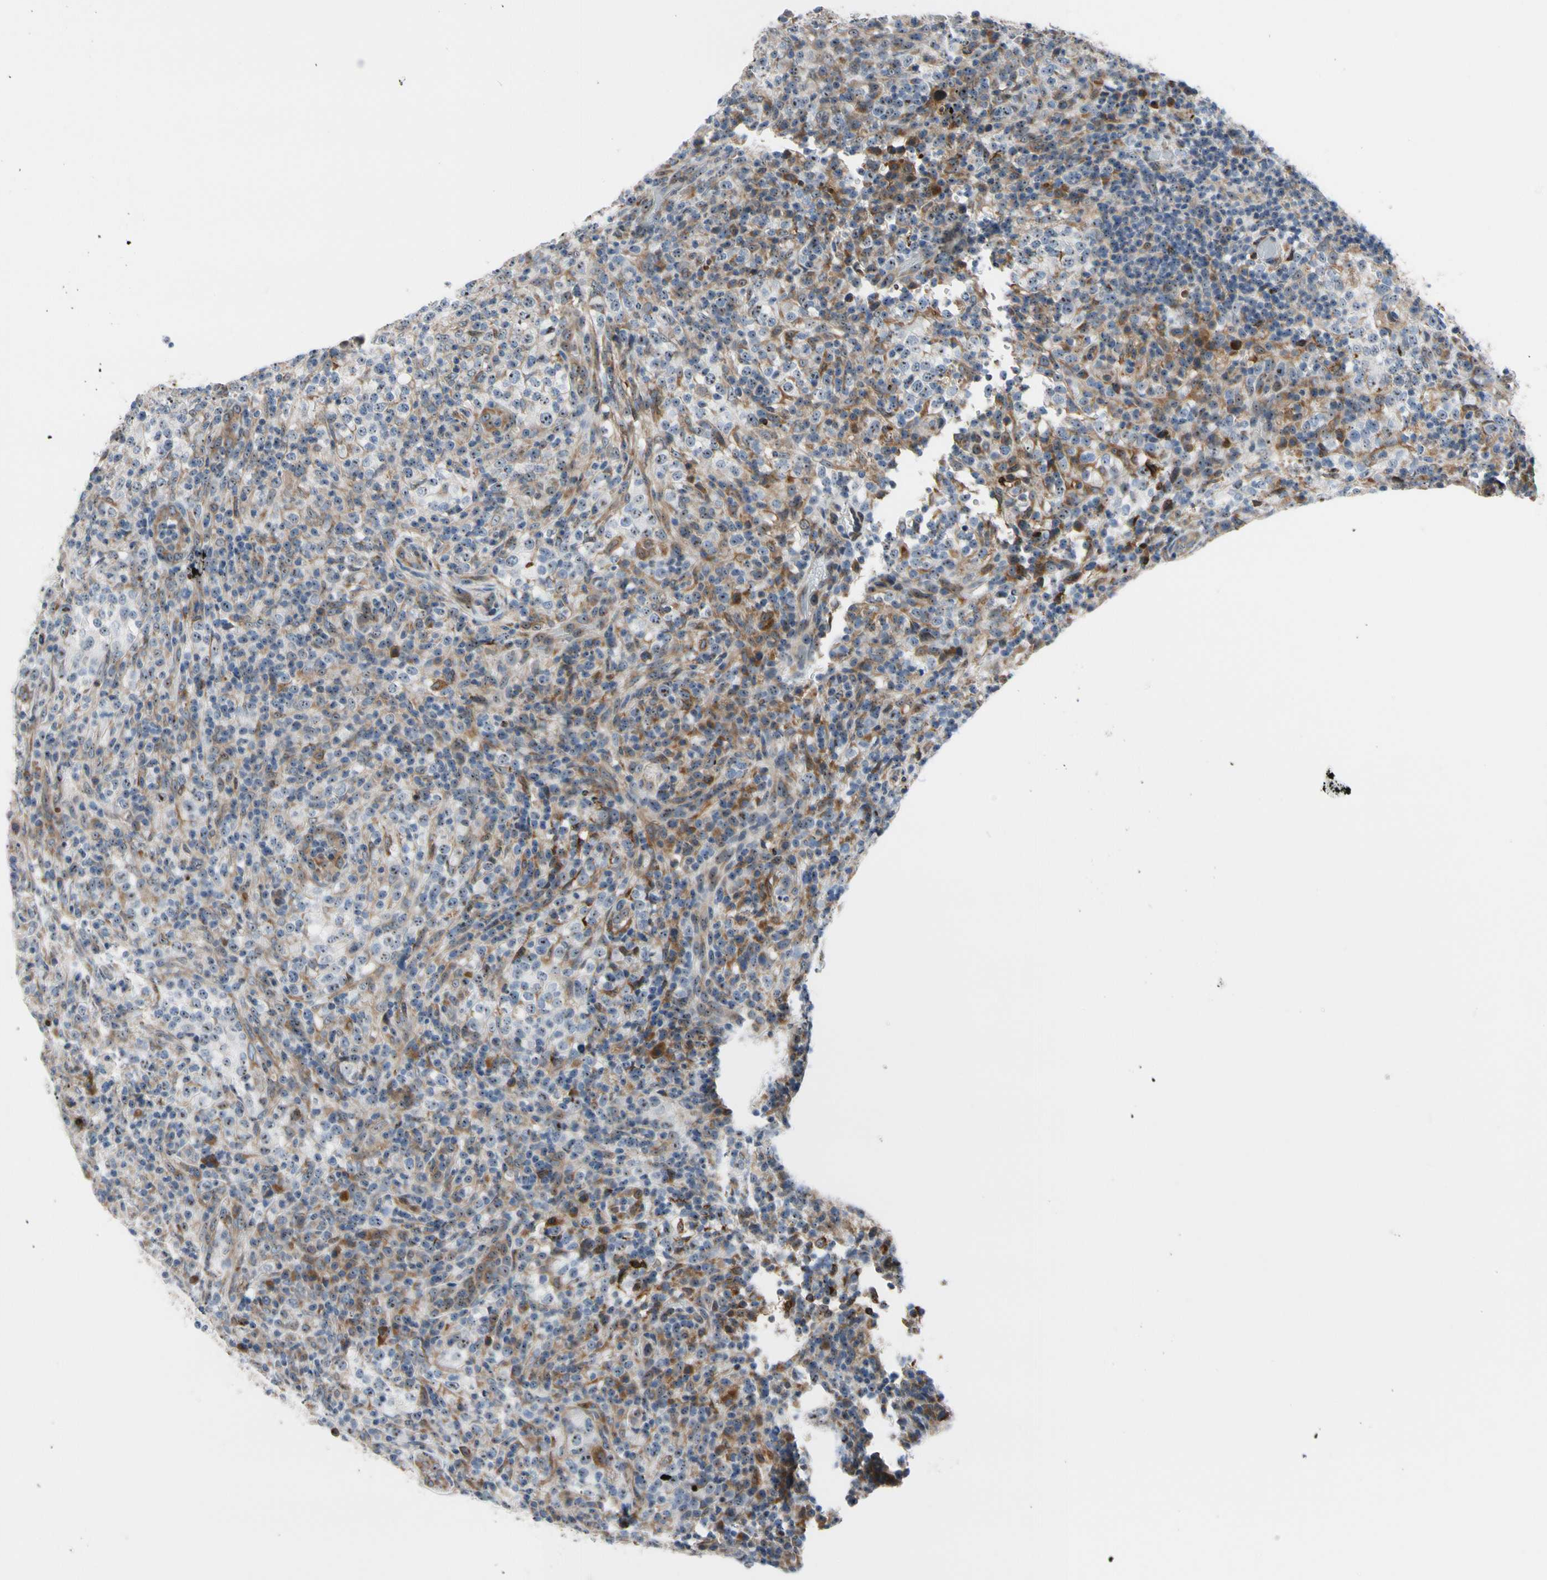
{"staining": {"intensity": "moderate", "quantity": "25%-75%", "location": "cytoplasmic/membranous"}, "tissue": "lymphoma", "cell_type": "Tumor cells", "image_type": "cancer", "snomed": [{"axis": "morphology", "description": "Malignant lymphoma, non-Hodgkin's type, High grade"}, {"axis": "topography", "description": "Lymph node"}], "caption": "Approximately 25%-75% of tumor cells in lymphoma reveal moderate cytoplasmic/membranous protein staining as visualized by brown immunohistochemical staining.", "gene": "TMED7", "patient": {"sex": "female", "age": 76}}